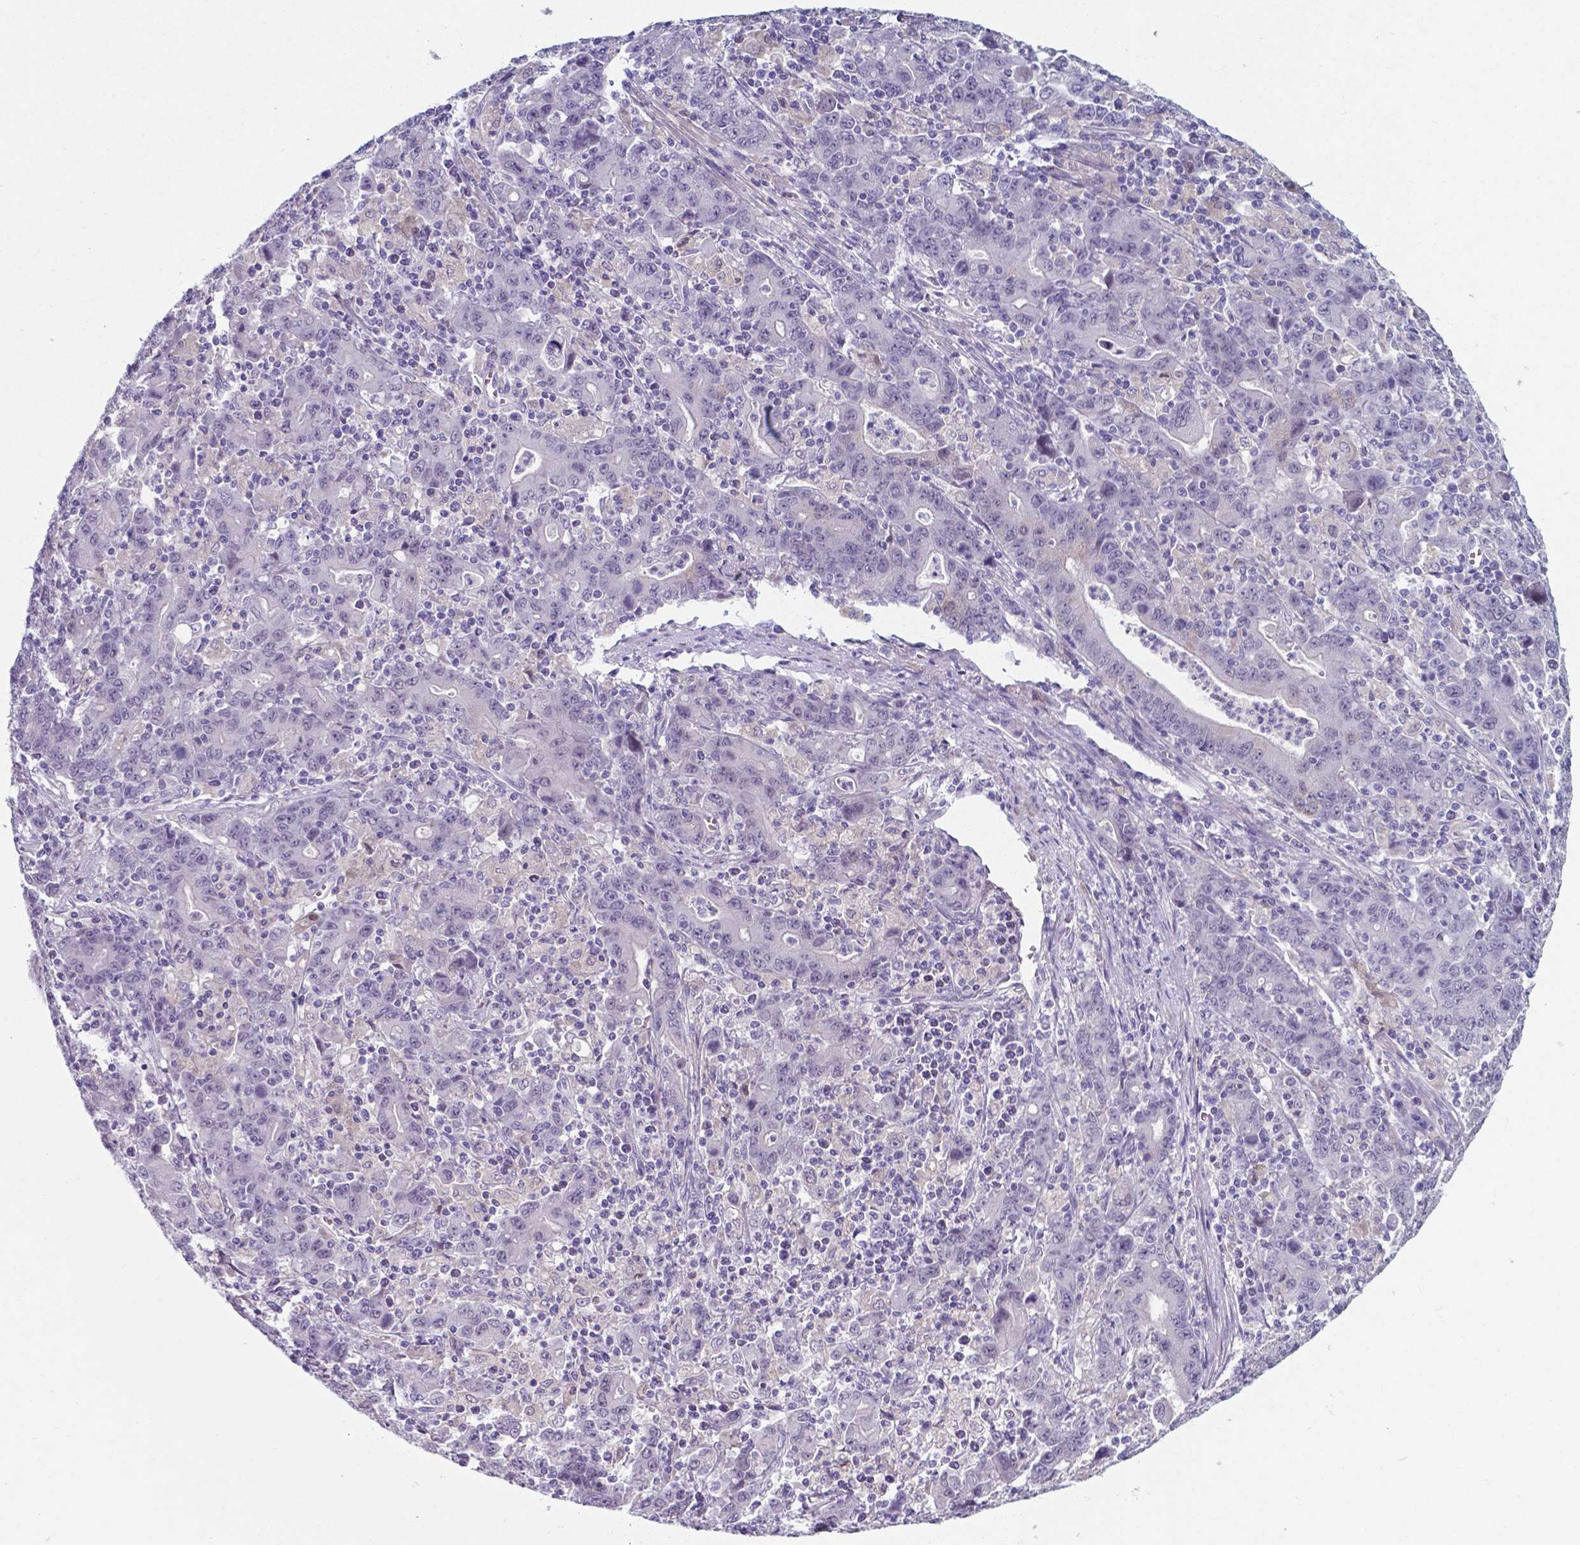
{"staining": {"intensity": "negative", "quantity": "none", "location": "none"}, "tissue": "stomach cancer", "cell_type": "Tumor cells", "image_type": "cancer", "snomed": [{"axis": "morphology", "description": "Adenocarcinoma, NOS"}, {"axis": "topography", "description": "Stomach, upper"}], "caption": "High magnification brightfield microscopy of stomach adenocarcinoma stained with DAB (brown) and counterstained with hematoxylin (blue): tumor cells show no significant expression.", "gene": "AP5B1", "patient": {"sex": "male", "age": 69}}